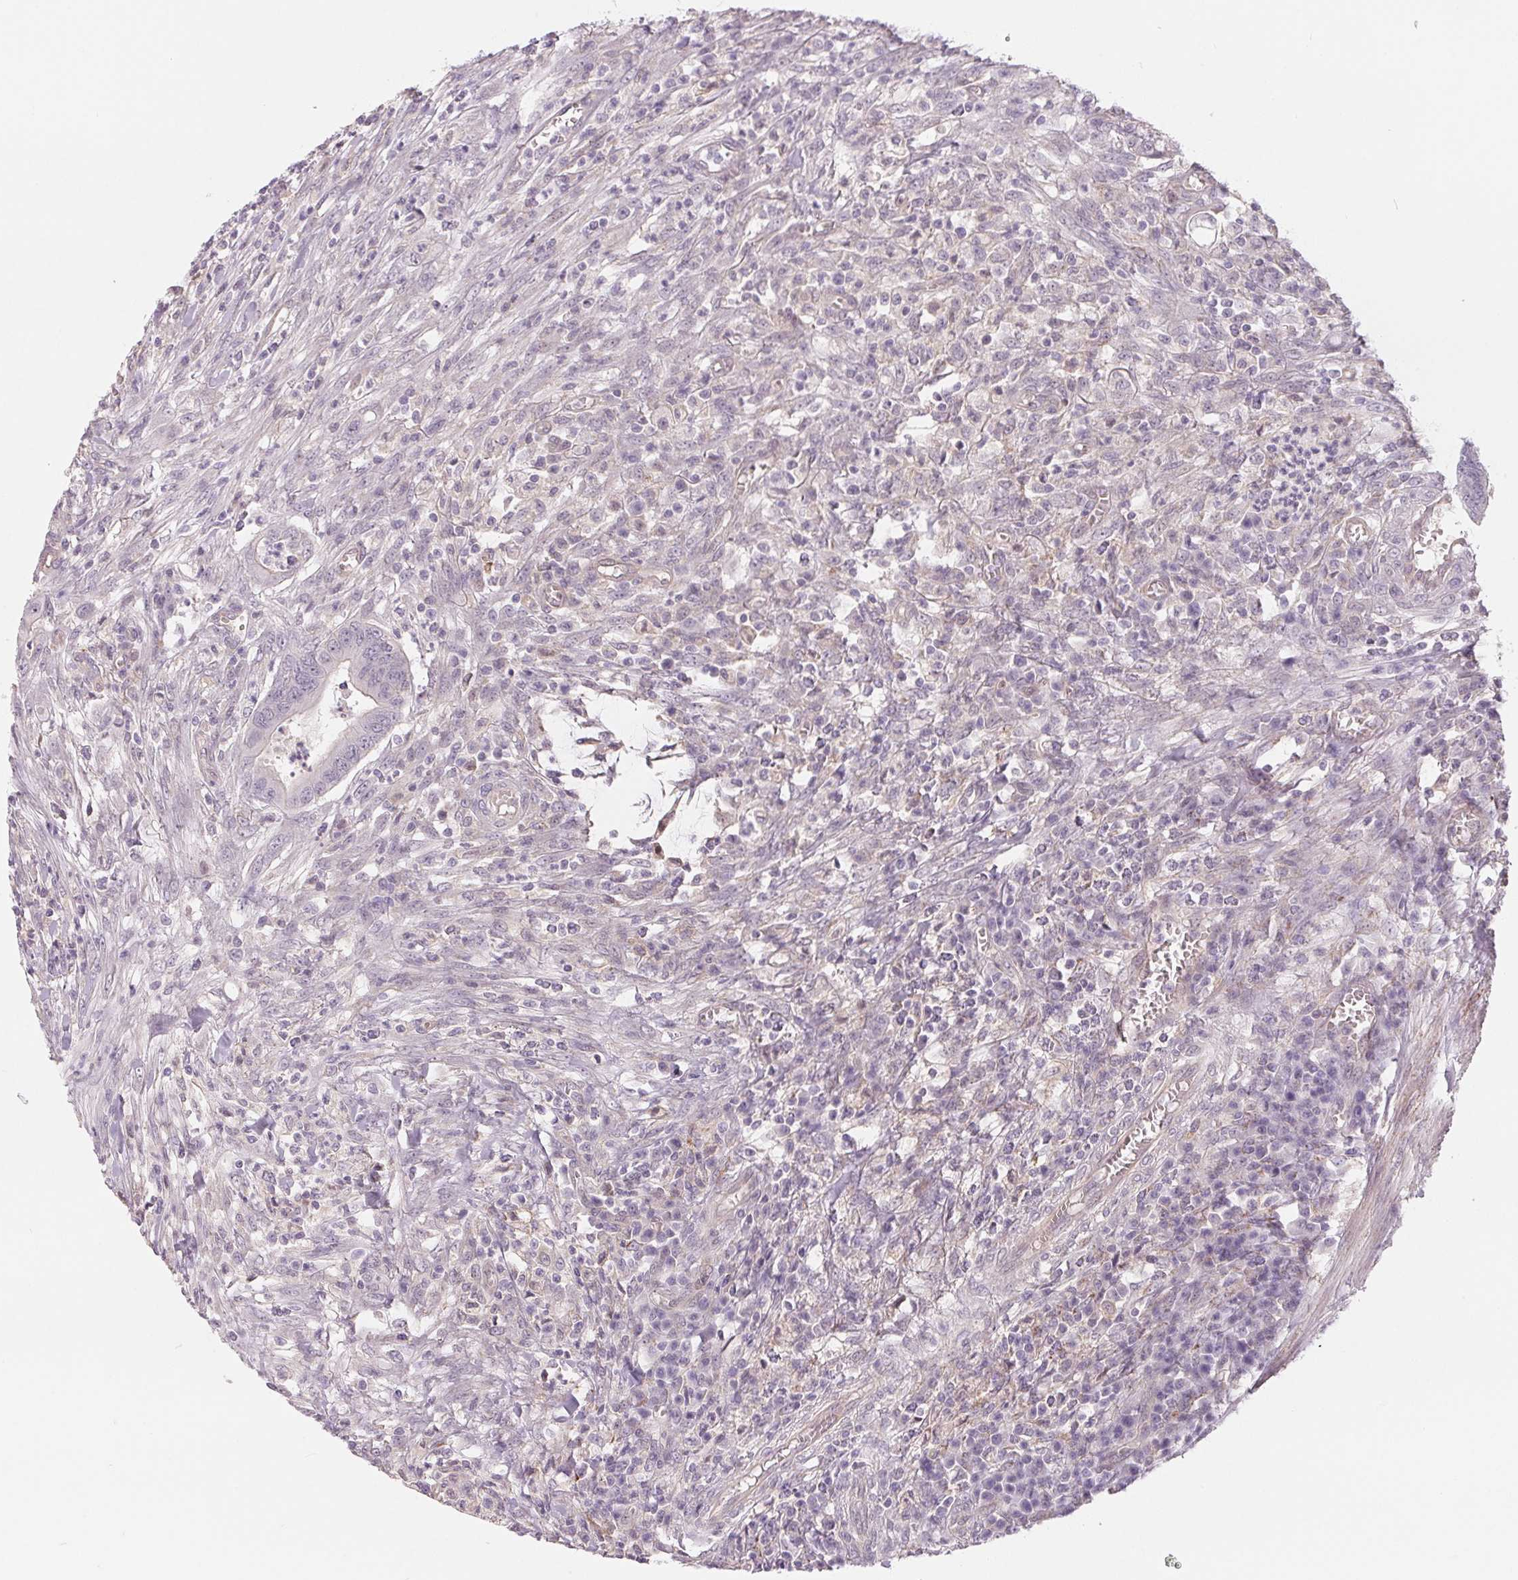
{"staining": {"intensity": "negative", "quantity": "none", "location": "none"}, "tissue": "colorectal cancer", "cell_type": "Tumor cells", "image_type": "cancer", "snomed": [{"axis": "morphology", "description": "Adenocarcinoma, NOS"}, {"axis": "topography", "description": "Colon"}], "caption": "Immunohistochemistry photomicrograph of human colorectal cancer stained for a protein (brown), which reveals no expression in tumor cells.", "gene": "CFC1", "patient": {"sex": "male", "age": 65}}